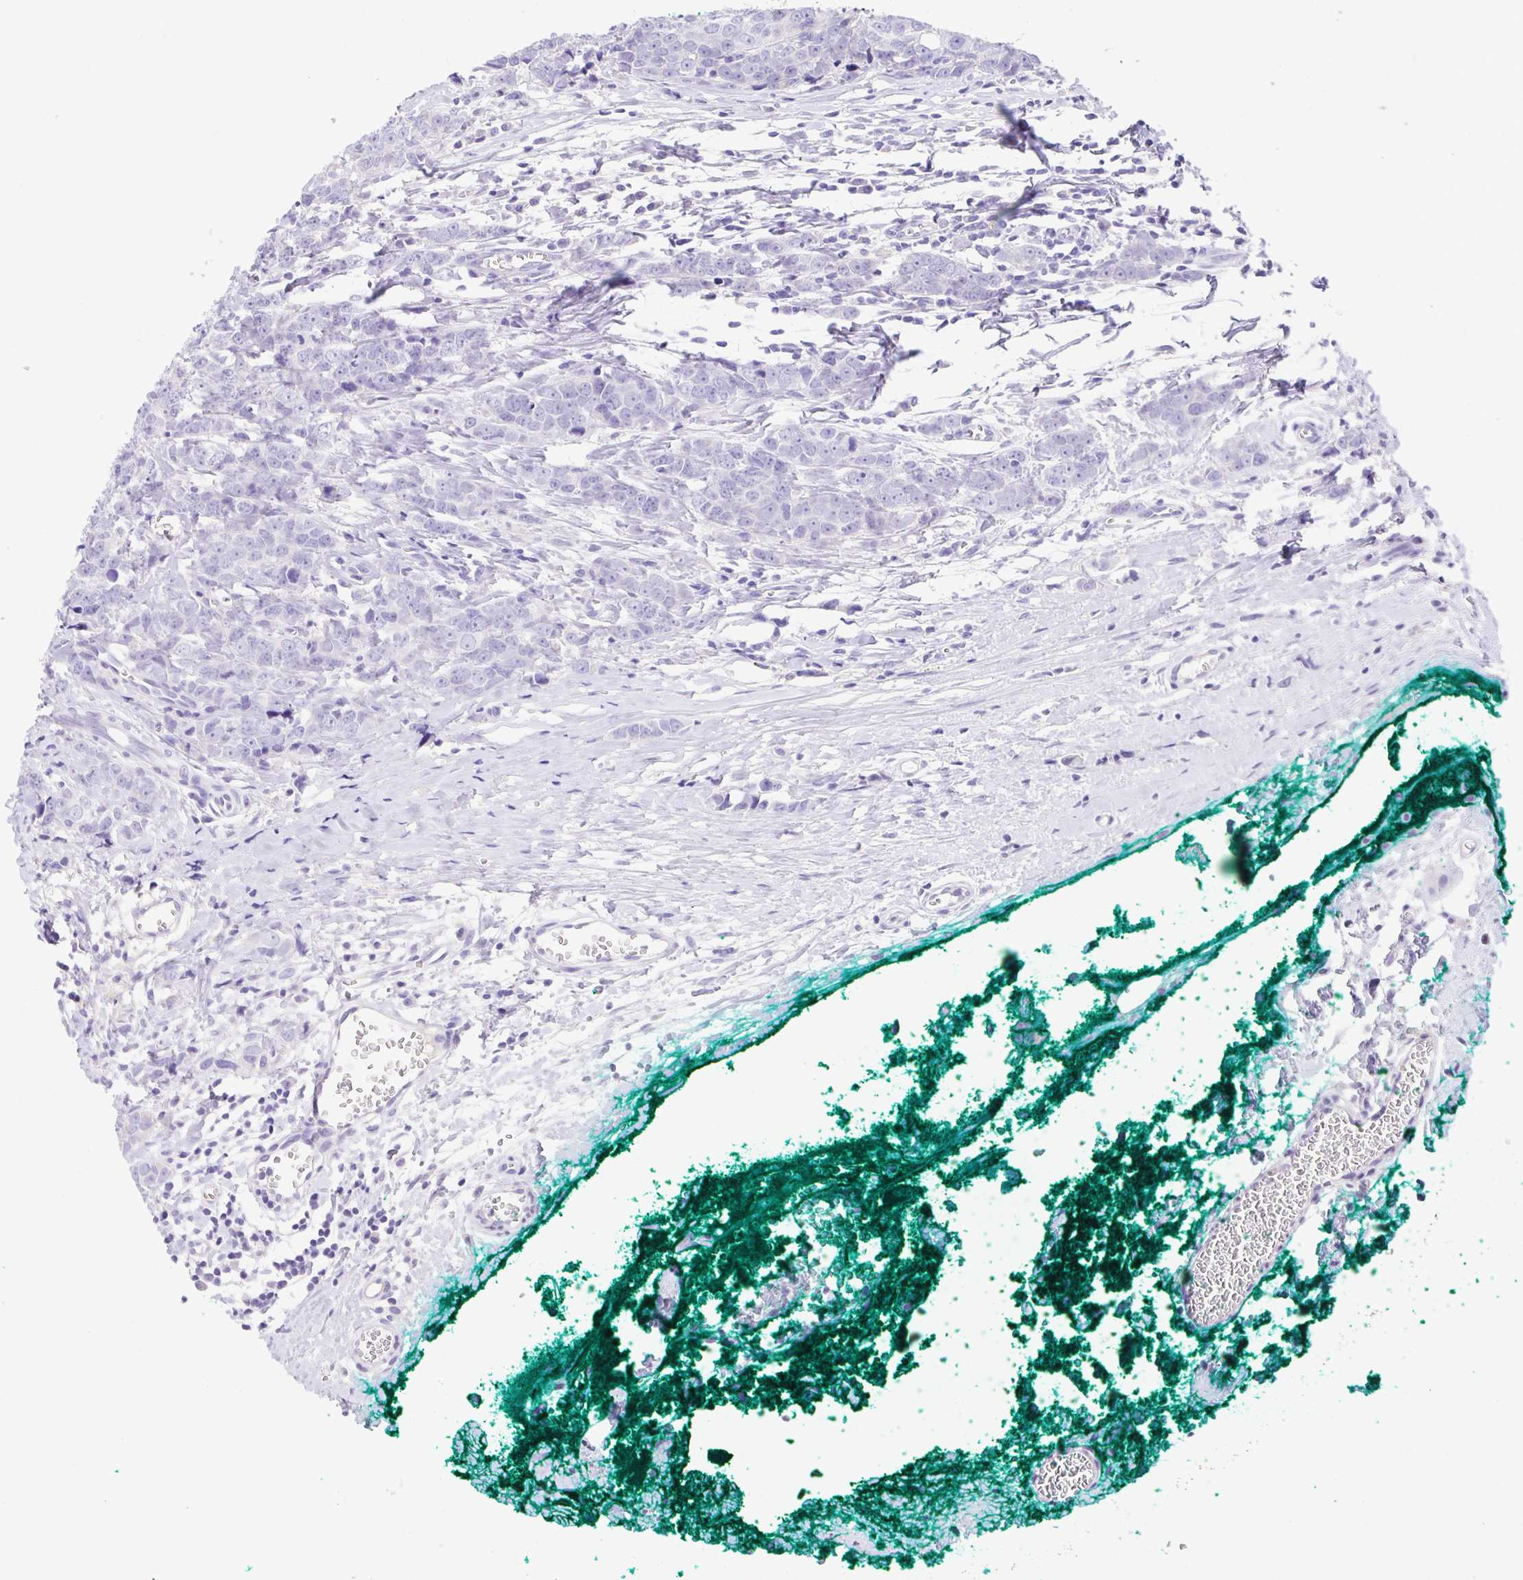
{"staining": {"intensity": "negative", "quantity": "none", "location": "none"}, "tissue": "breast cancer", "cell_type": "Tumor cells", "image_type": "cancer", "snomed": [{"axis": "morphology", "description": "Duct carcinoma"}, {"axis": "topography", "description": "Breast"}], "caption": "DAB (3,3'-diaminobenzidine) immunohistochemical staining of human breast invasive ductal carcinoma displays no significant positivity in tumor cells. Brightfield microscopy of IHC stained with DAB (3,3'-diaminobenzidine) (brown) and hematoxylin (blue), captured at high magnification.", "gene": "A1BG", "patient": {"sex": "female", "age": 80}}